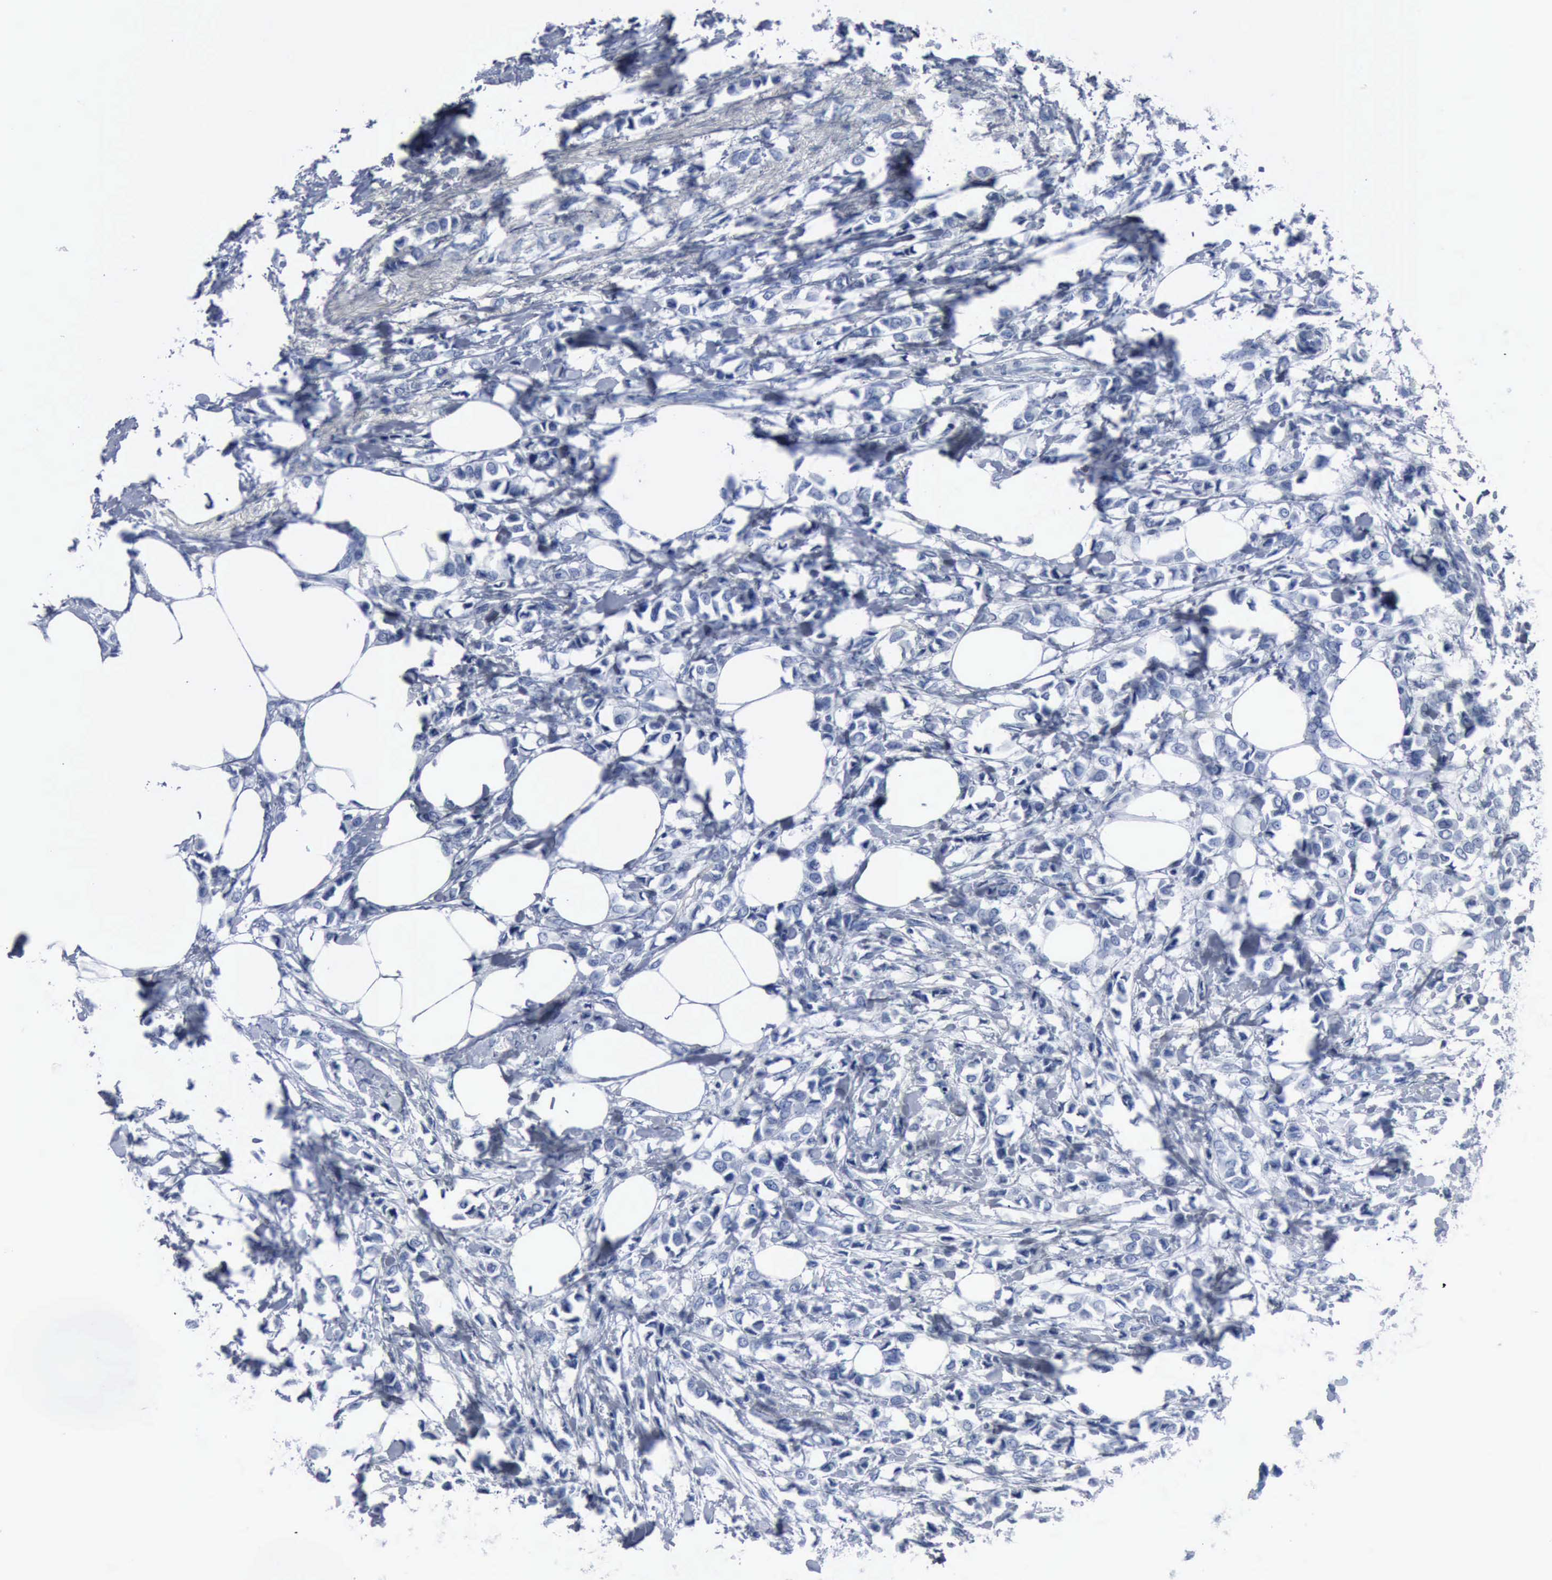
{"staining": {"intensity": "negative", "quantity": "none", "location": "none"}, "tissue": "breast cancer", "cell_type": "Tumor cells", "image_type": "cancer", "snomed": [{"axis": "morphology", "description": "Lobular carcinoma"}, {"axis": "topography", "description": "Breast"}], "caption": "A histopathology image of human lobular carcinoma (breast) is negative for staining in tumor cells.", "gene": "DMD", "patient": {"sex": "female", "age": 51}}